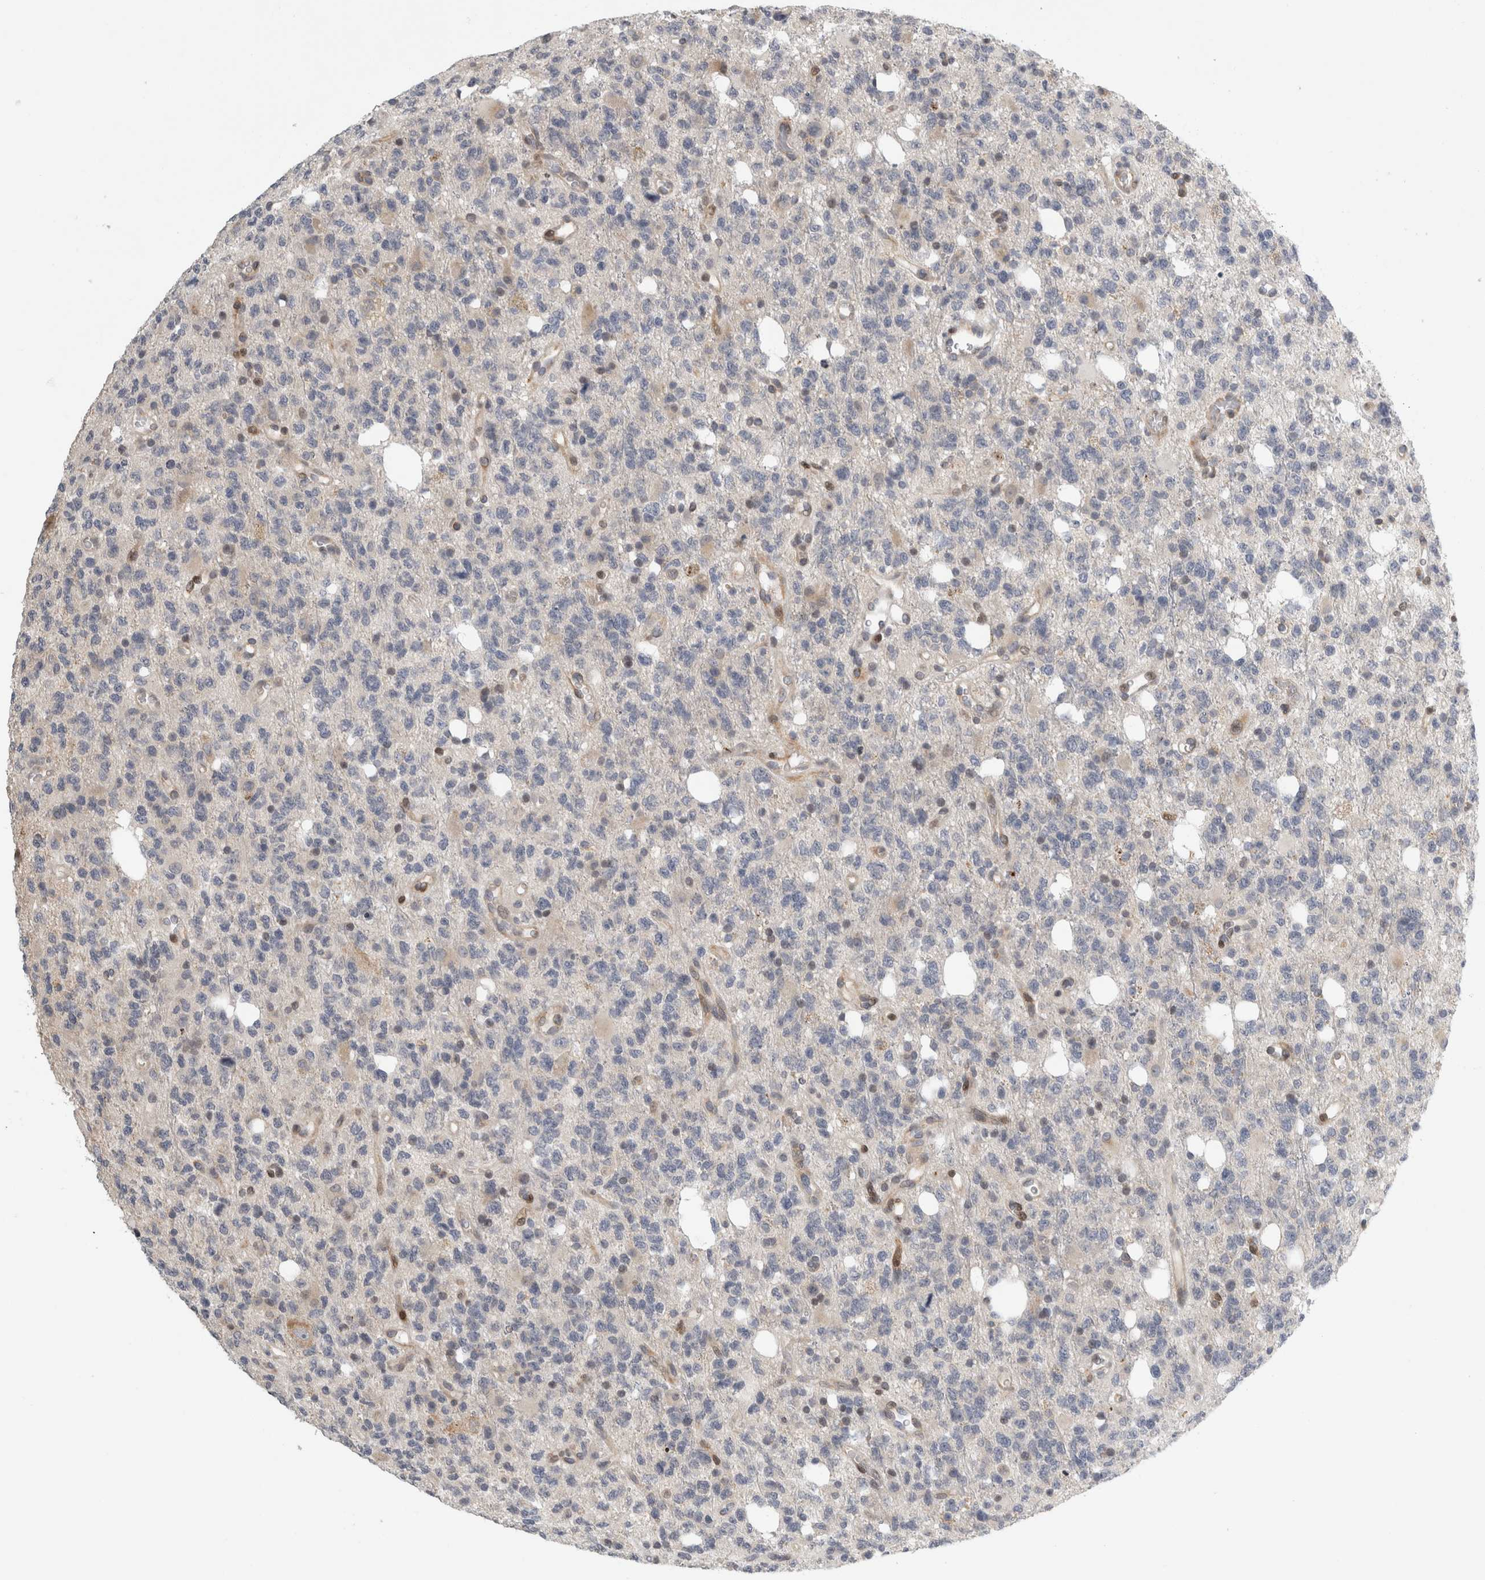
{"staining": {"intensity": "negative", "quantity": "none", "location": "none"}, "tissue": "glioma", "cell_type": "Tumor cells", "image_type": "cancer", "snomed": [{"axis": "morphology", "description": "Glioma, malignant, High grade"}, {"axis": "topography", "description": "Brain"}], "caption": "The image exhibits no staining of tumor cells in glioma.", "gene": "UTP25", "patient": {"sex": "female", "age": 62}}